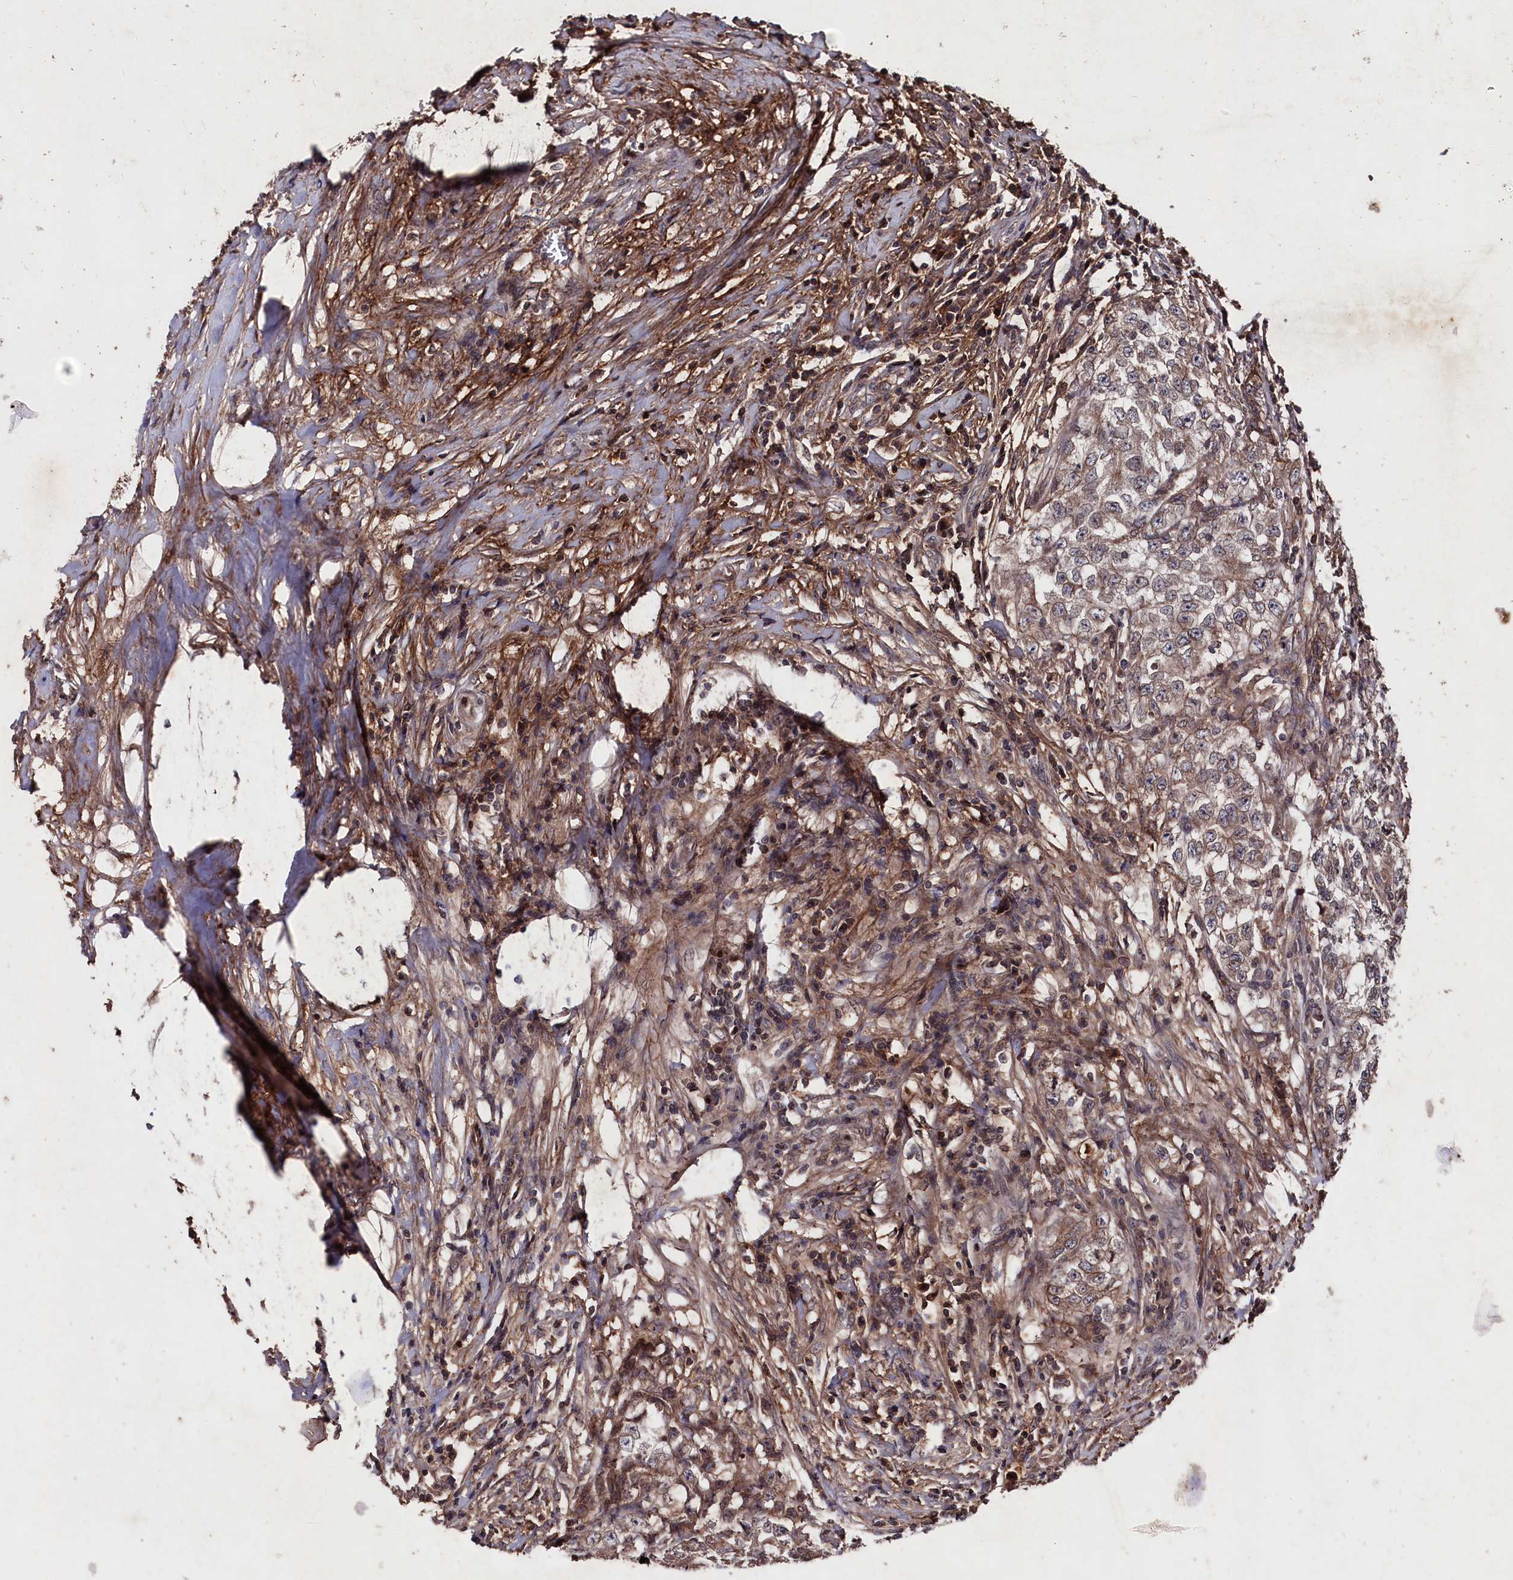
{"staining": {"intensity": "moderate", "quantity": ">75%", "location": "cytoplasmic/membranous"}, "tissue": "testis cancer", "cell_type": "Tumor cells", "image_type": "cancer", "snomed": [{"axis": "morphology", "description": "Seminoma, NOS"}, {"axis": "morphology", "description": "Carcinoma, Embryonal, NOS"}, {"axis": "topography", "description": "Testis"}], "caption": "Brown immunohistochemical staining in testis seminoma reveals moderate cytoplasmic/membranous positivity in about >75% of tumor cells. Using DAB (brown) and hematoxylin (blue) stains, captured at high magnification using brightfield microscopy.", "gene": "MYO1H", "patient": {"sex": "male", "age": 43}}